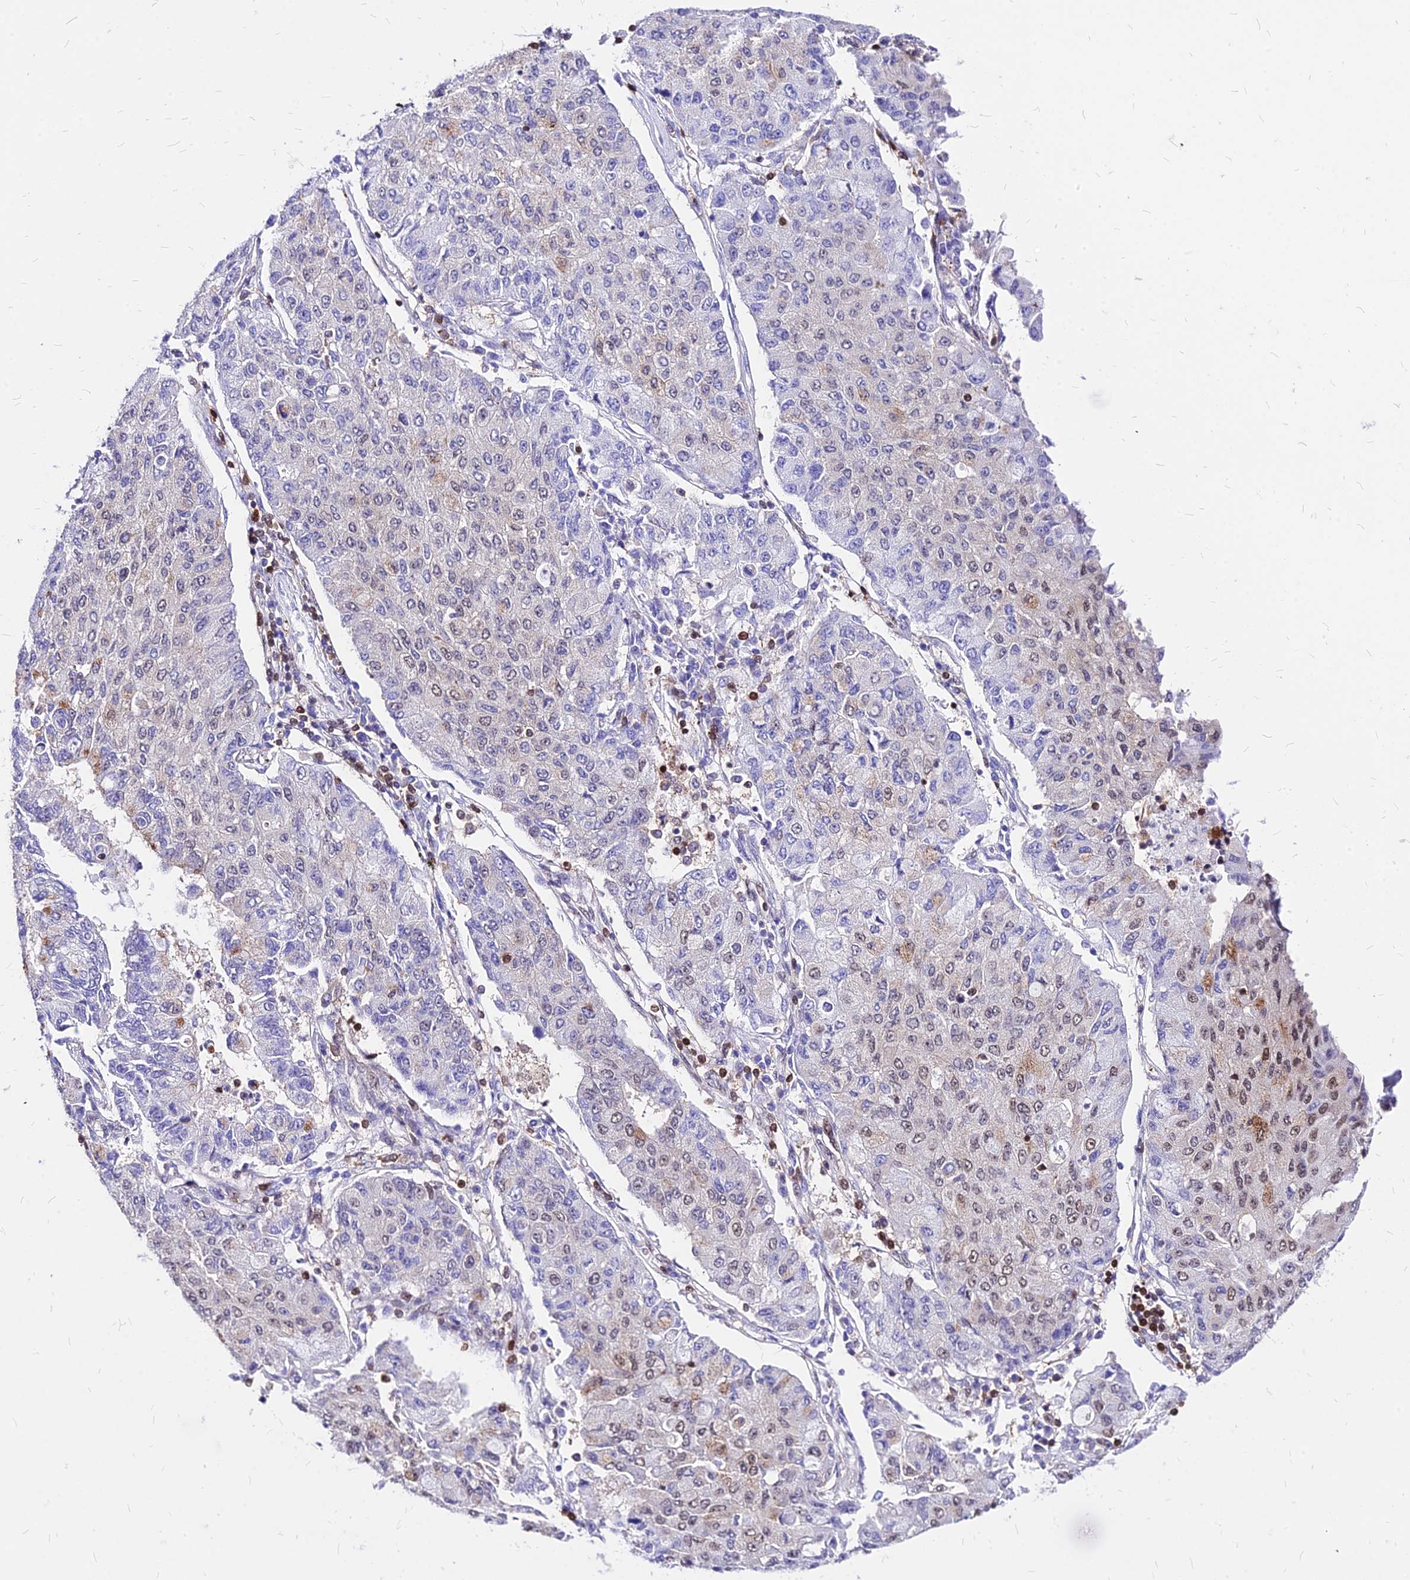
{"staining": {"intensity": "weak", "quantity": "<25%", "location": "nuclear"}, "tissue": "lung cancer", "cell_type": "Tumor cells", "image_type": "cancer", "snomed": [{"axis": "morphology", "description": "Squamous cell carcinoma, NOS"}, {"axis": "topography", "description": "Lung"}], "caption": "The IHC photomicrograph has no significant positivity in tumor cells of lung cancer tissue.", "gene": "PAXX", "patient": {"sex": "male", "age": 74}}